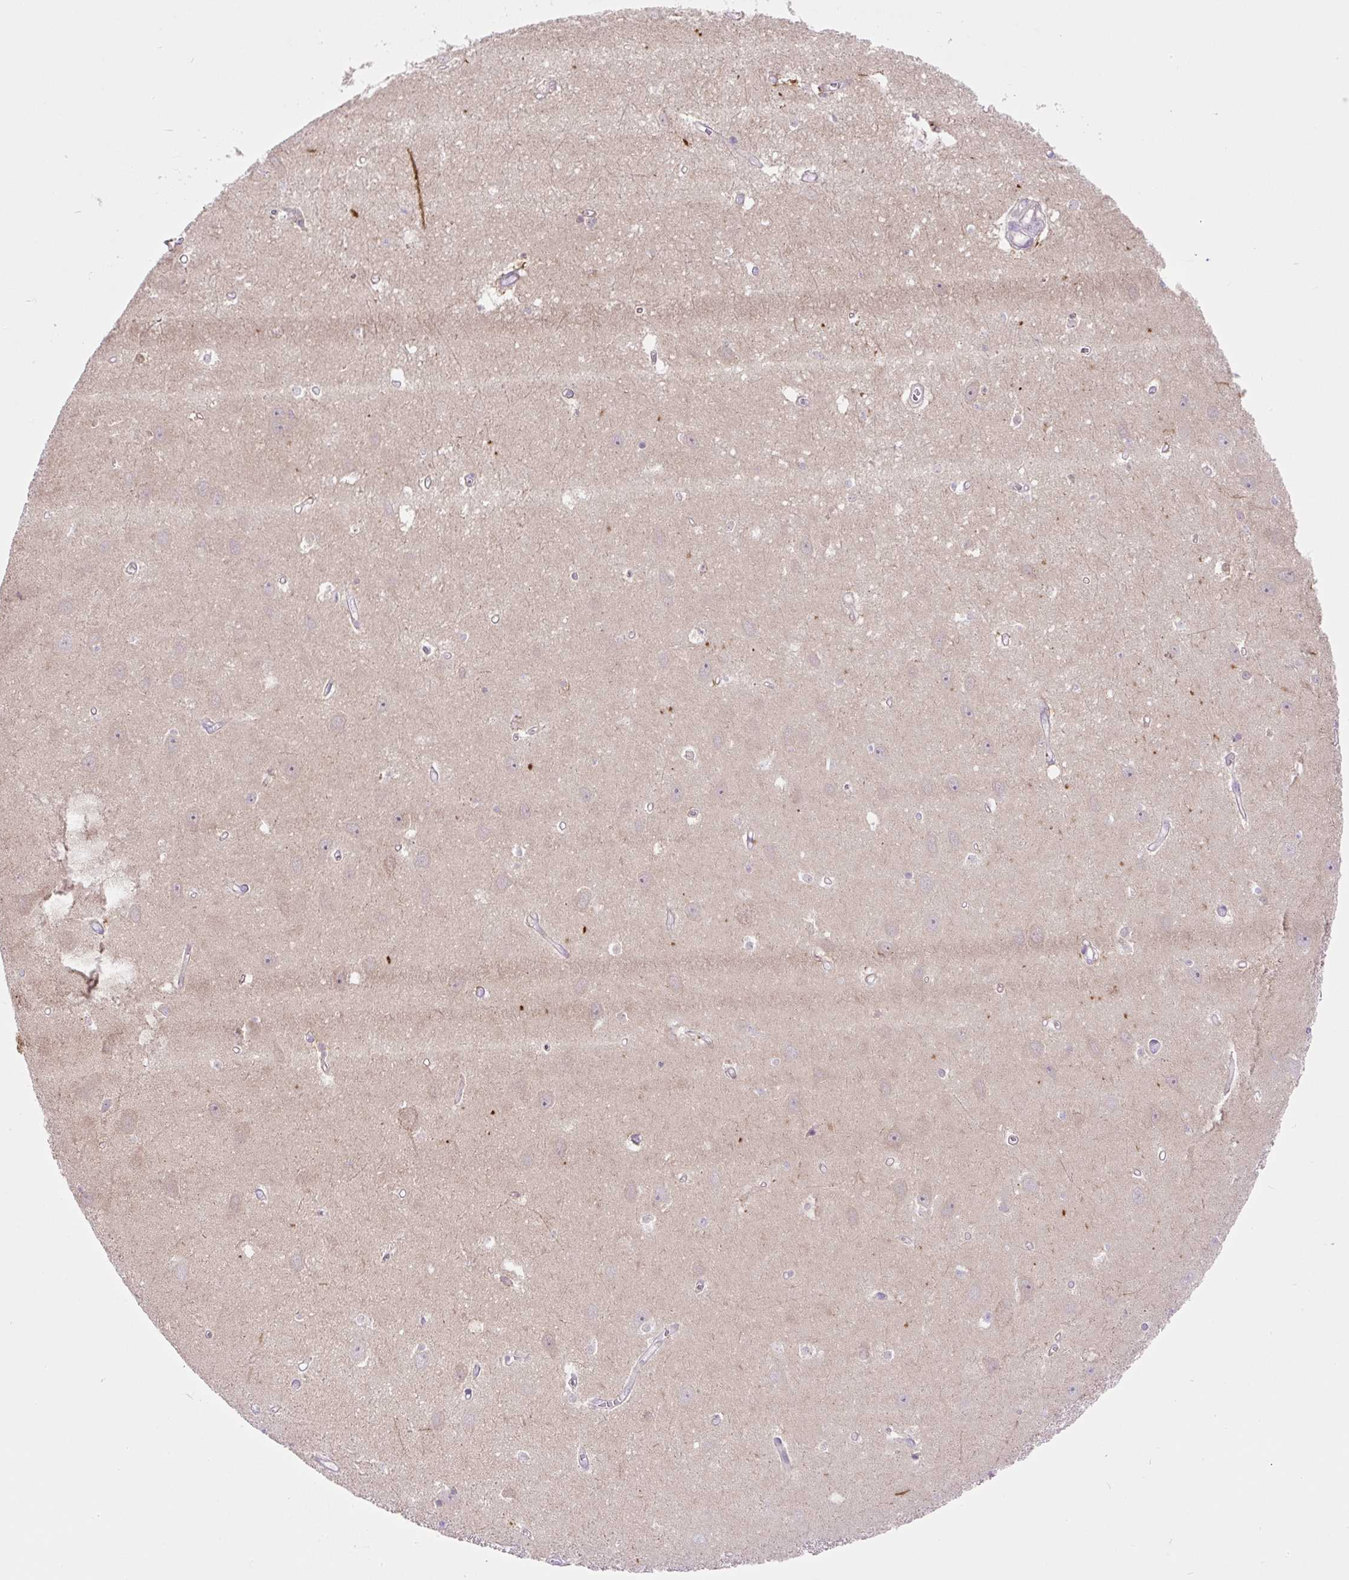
{"staining": {"intensity": "negative", "quantity": "none", "location": "none"}, "tissue": "hippocampus", "cell_type": "Glial cells", "image_type": "normal", "snomed": [{"axis": "morphology", "description": "Normal tissue, NOS"}, {"axis": "topography", "description": "Hippocampus"}], "caption": "Human hippocampus stained for a protein using IHC exhibits no staining in glial cells.", "gene": "OGDHL", "patient": {"sex": "female", "age": 64}}